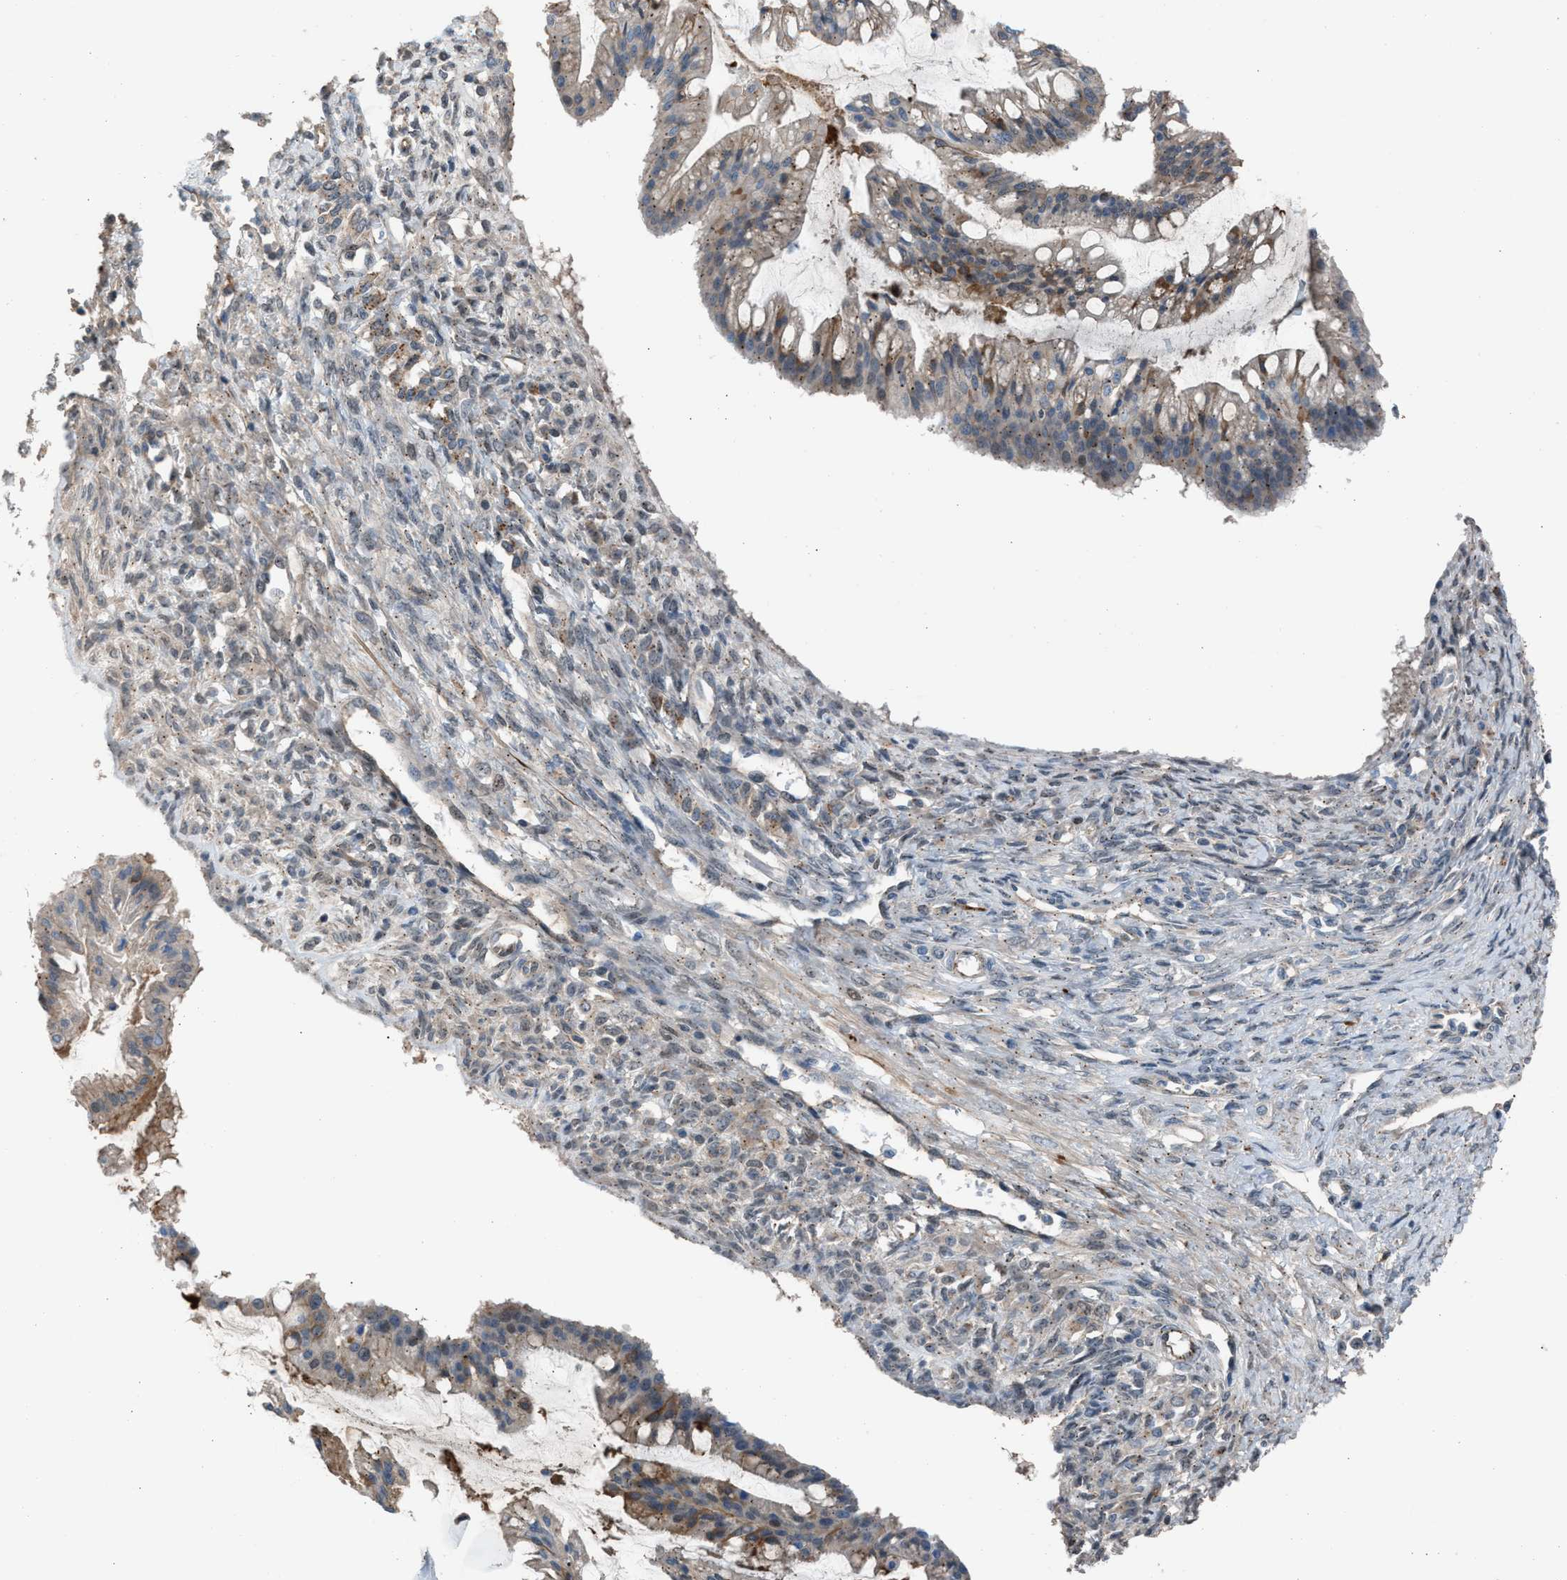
{"staining": {"intensity": "weak", "quantity": "25%-75%", "location": "cytoplasmic/membranous,nuclear"}, "tissue": "ovarian cancer", "cell_type": "Tumor cells", "image_type": "cancer", "snomed": [{"axis": "morphology", "description": "Cystadenocarcinoma, mucinous, NOS"}, {"axis": "topography", "description": "Ovary"}], "caption": "A brown stain highlights weak cytoplasmic/membranous and nuclear staining of a protein in ovarian cancer (mucinous cystadenocarcinoma) tumor cells. (DAB (3,3'-diaminobenzidine) = brown stain, brightfield microscopy at high magnification).", "gene": "CRTC1", "patient": {"sex": "female", "age": 73}}